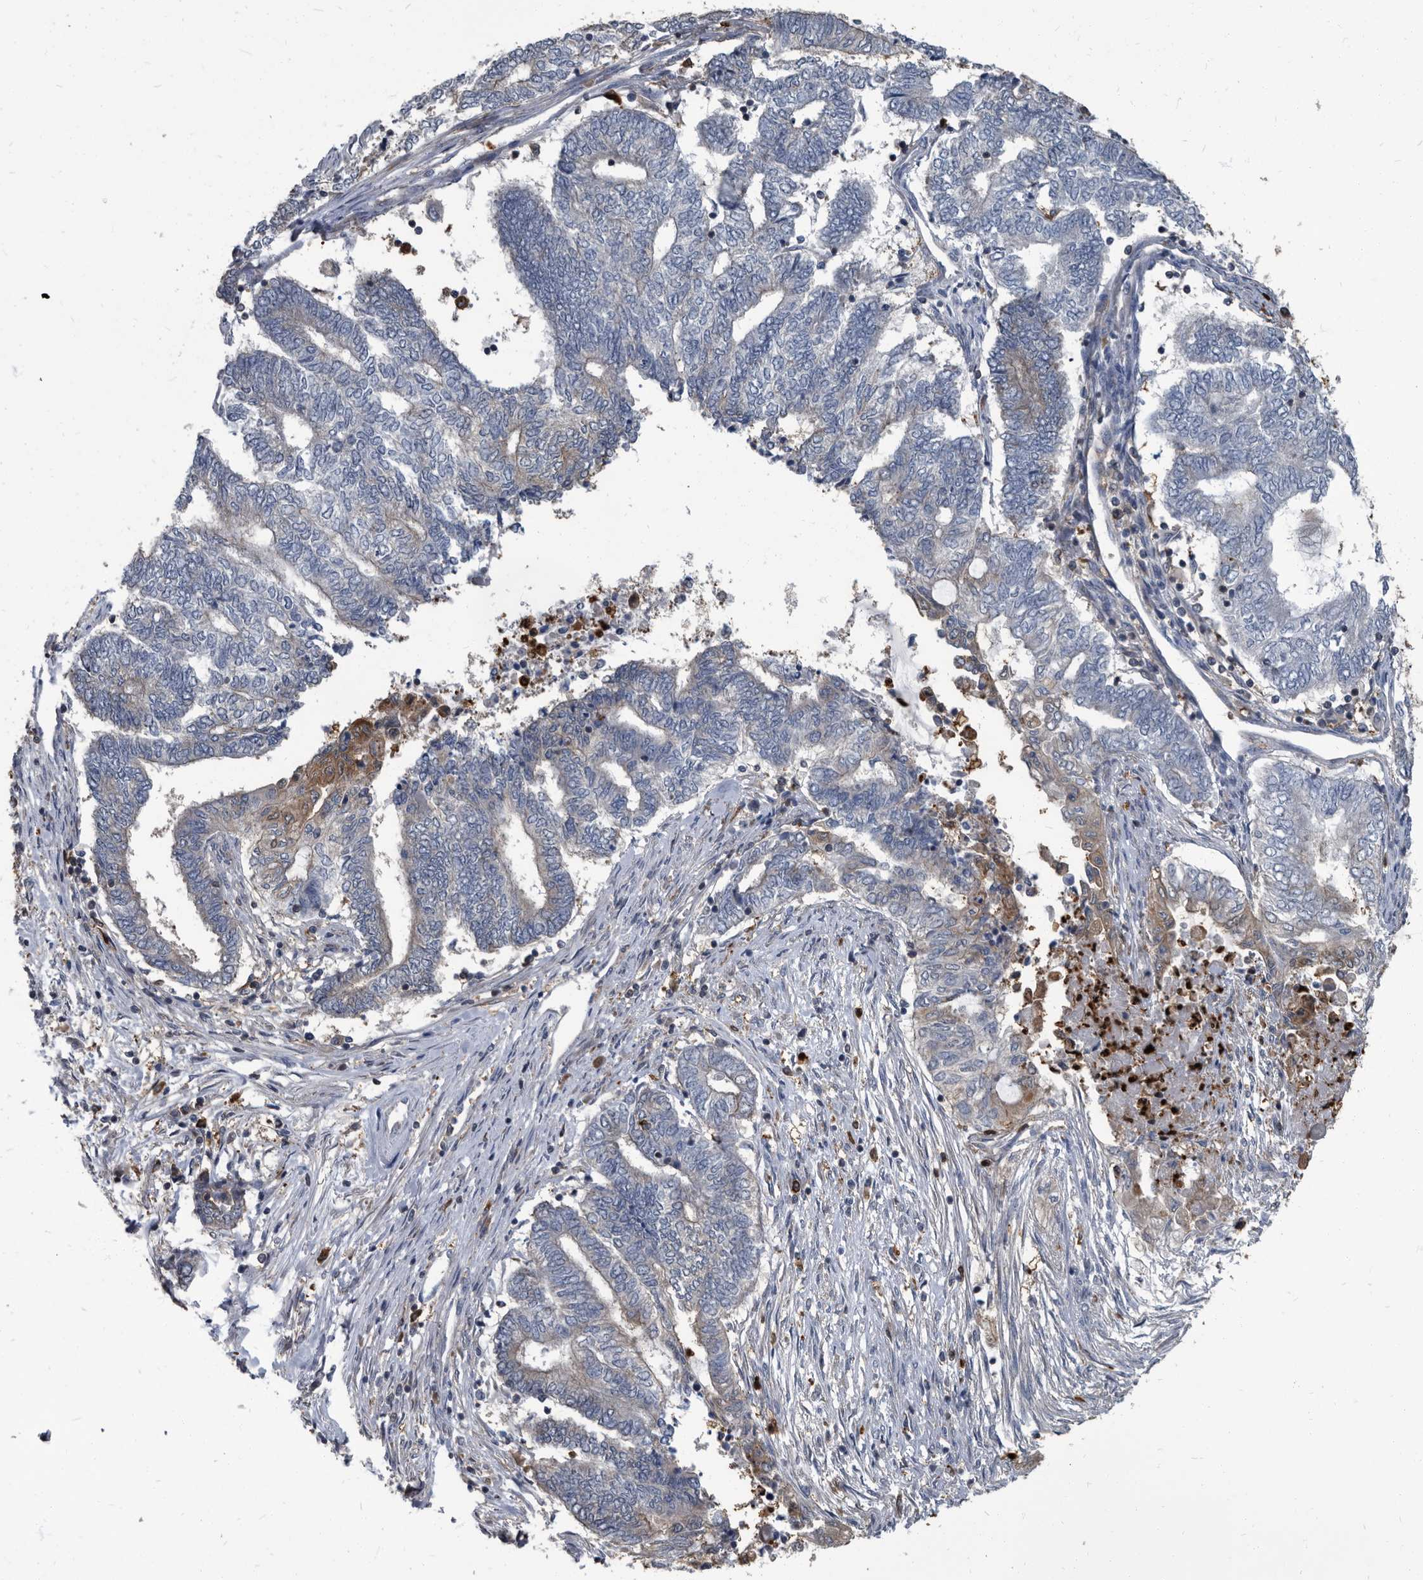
{"staining": {"intensity": "negative", "quantity": "none", "location": "none"}, "tissue": "endometrial cancer", "cell_type": "Tumor cells", "image_type": "cancer", "snomed": [{"axis": "morphology", "description": "Adenocarcinoma, NOS"}, {"axis": "topography", "description": "Uterus"}, {"axis": "topography", "description": "Endometrium"}], "caption": "There is no significant expression in tumor cells of endometrial cancer (adenocarcinoma).", "gene": "CDV3", "patient": {"sex": "female", "age": 70}}